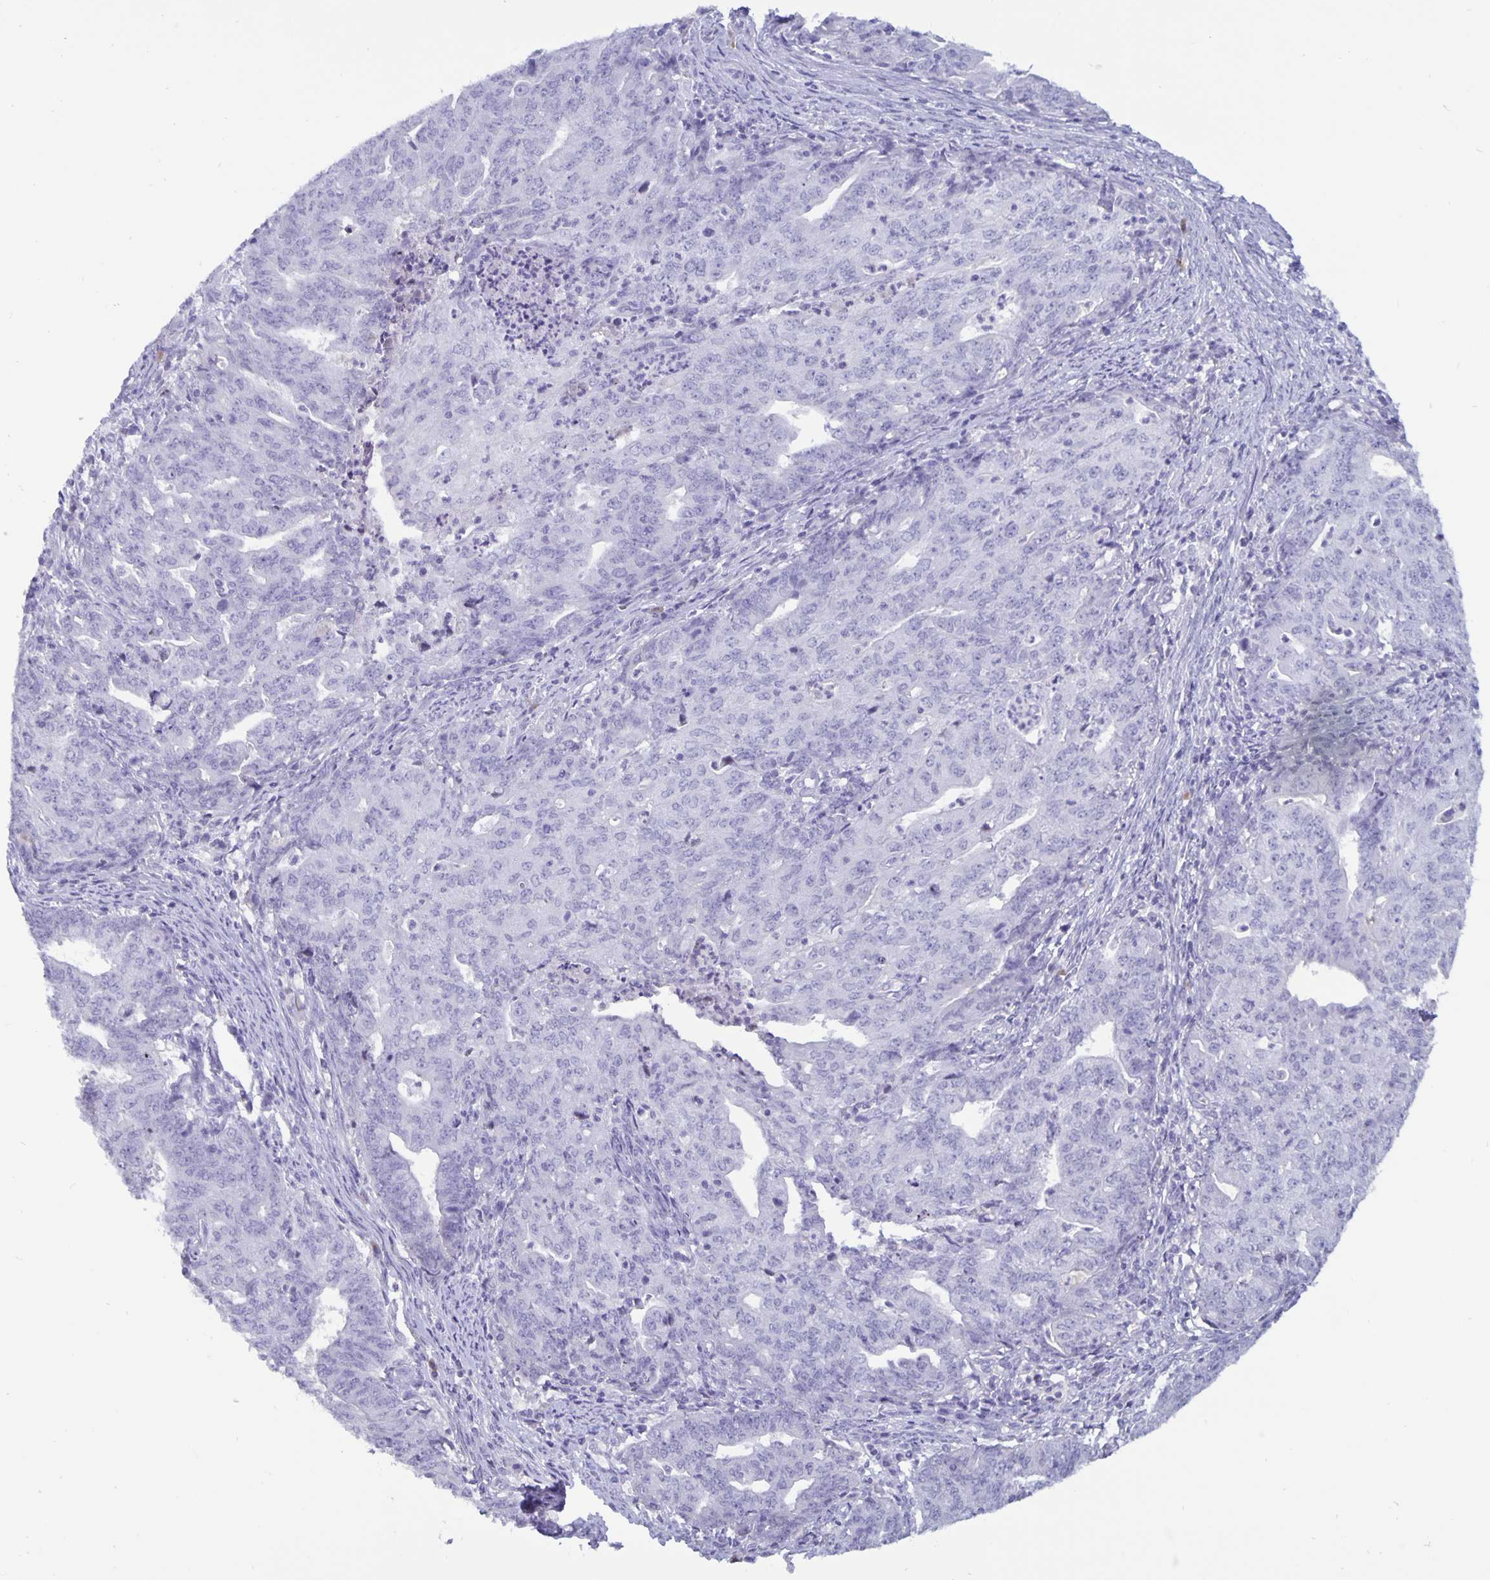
{"staining": {"intensity": "negative", "quantity": "none", "location": "none"}, "tissue": "endometrial cancer", "cell_type": "Tumor cells", "image_type": "cancer", "snomed": [{"axis": "morphology", "description": "Adenocarcinoma, NOS"}, {"axis": "topography", "description": "Endometrium"}], "caption": "A histopathology image of endometrial cancer (adenocarcinoma) stained for a protein reveals no brown staining in tumor cells.", "gene": "BPIFA3", "patient": {"sex": "female", "age": 82}}